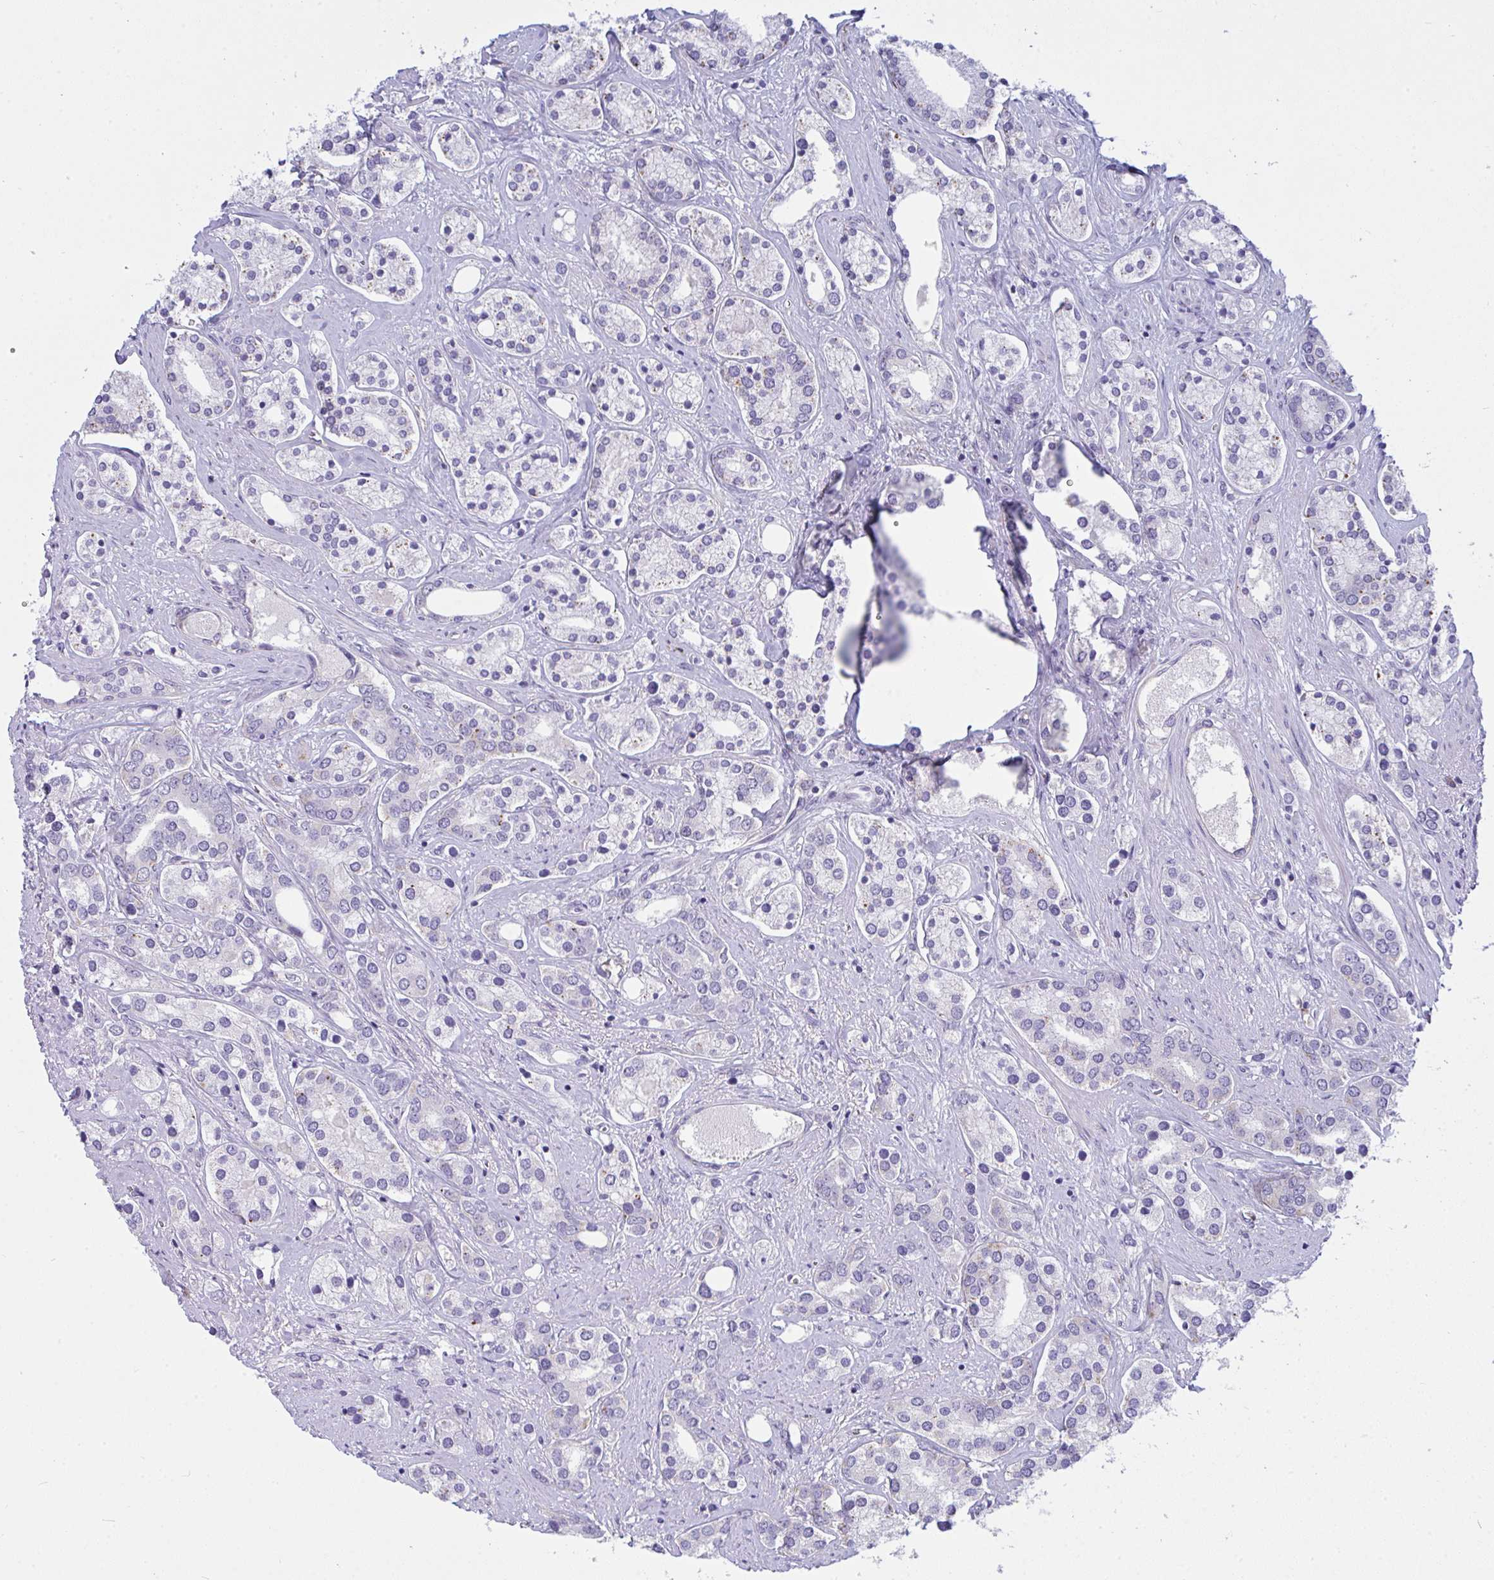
{"staining": {"intensity": "negative", "quantity": "none", "location": "none"}, "tissue": "prostate cancer", "cell_type": "Tumor cells", "image_type": "cancer", "snomed": [{"axis": "morphology", "description": "Adenocarcinoma, High grade"}, {"axis": "topography", "description": "Prostate"}], "caption": "An immunohistochemistry image of prostate cancer is shown. There is no staining in tumor cells of prostate cancer.", "gene": "GAB1", "patient": {"sex": "male", "age": 58}}